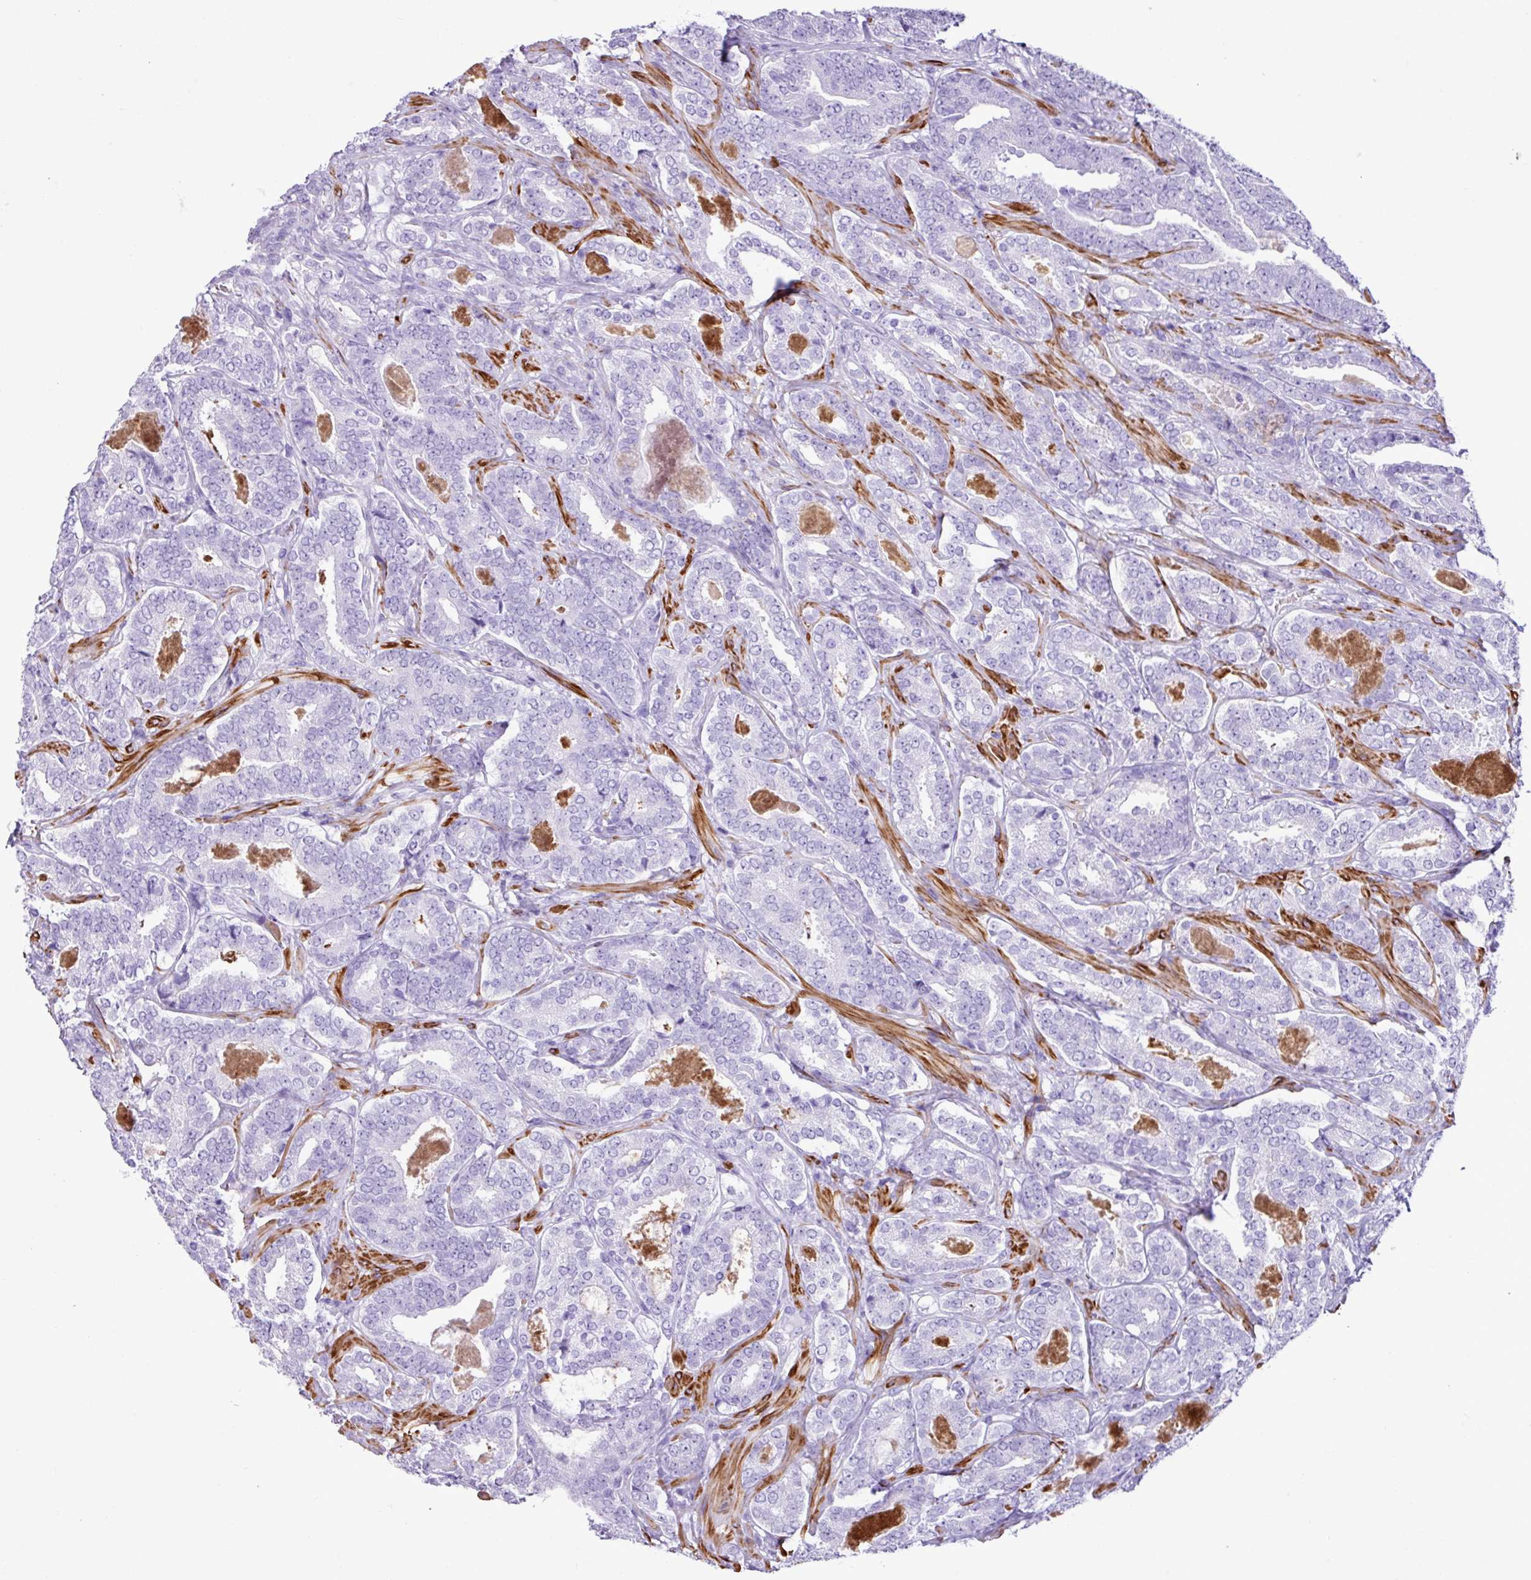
{"staining": {"intensity": "negative", "quantity": "none", "location": "none"}, "tissue": "prostate cancer", "cell_type": "Tumor cells", "image_type": "cancer", "snomed": [{"axis": "morphology", "description": "Adenocarcinoma, High grade"}, {"axis": "topography", "description": "Prostate"}], "caption": "Immunohistochemical staining of human prostate cancer (high-grade adenocarcinoma) shows no significant expression in tumor cells.", "gene": "ZSCAN5A", "patient": {"sex": "male", "age": 65}}